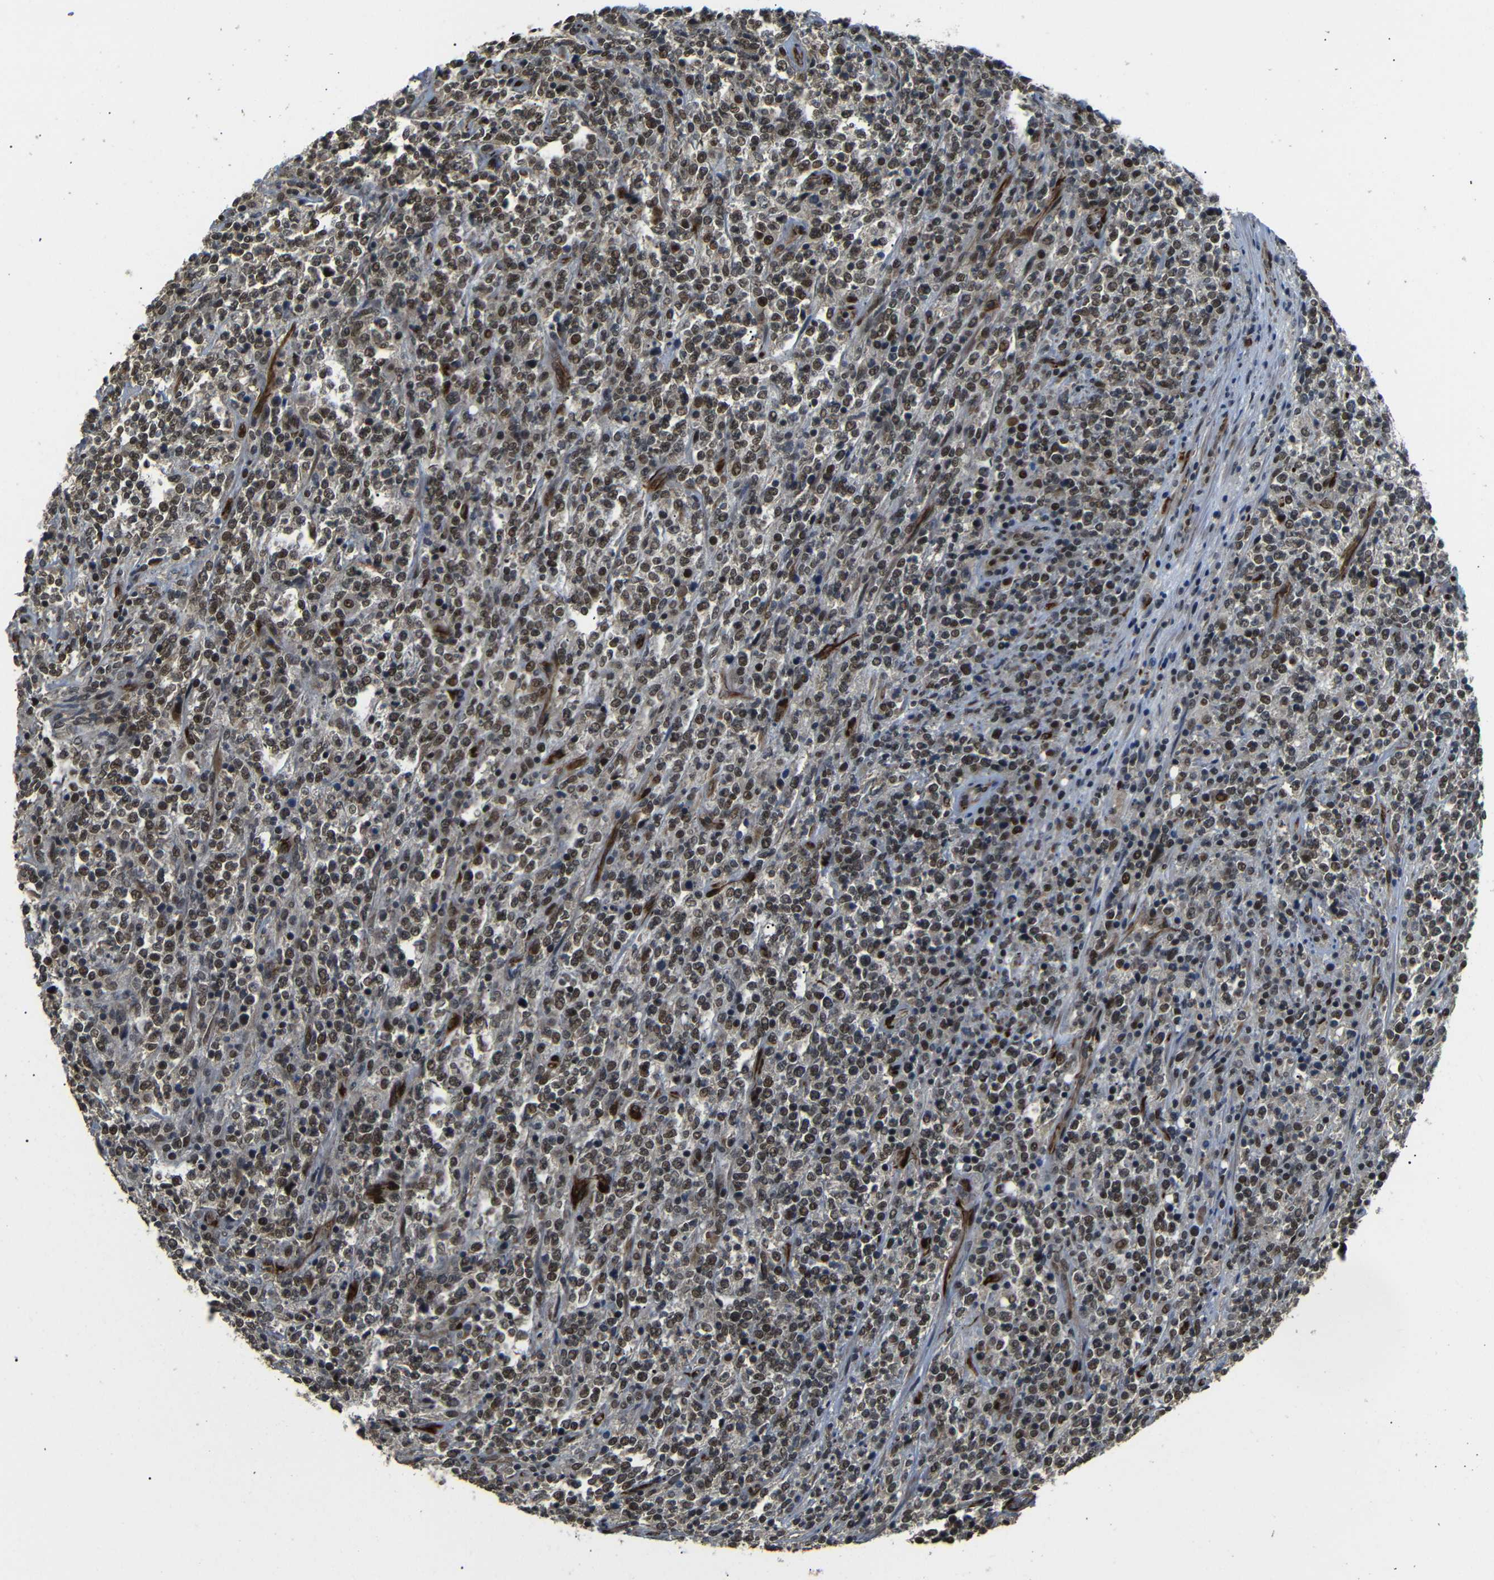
{"staining": {"intensity": "moderate", "quantity": ">75%", "location": "nuclear"}, "tissue": "lymphoma", "cell_type": "Tumor cells", "image_type": "cancer", "snomed": [{"axis": "morphology", "description": "Malignant lymphoma, non-Hodgkin's type, High grade"}, {"axis": "topography", "description": "Soft tissue"}], "caption": "Immunohistochemistry (IHC) of human lymphoma displays medium levels of moderate nuclear staining in approximately >75% of tumor cells. The protein is stained brown, and the nuclei are stained in blue (DAB (3,3'-diaminobenzidine) IHC with brightfield microscopy, high magnification).", "gene": "TBX2", "patient": {"sex": "male", "age": 18}}